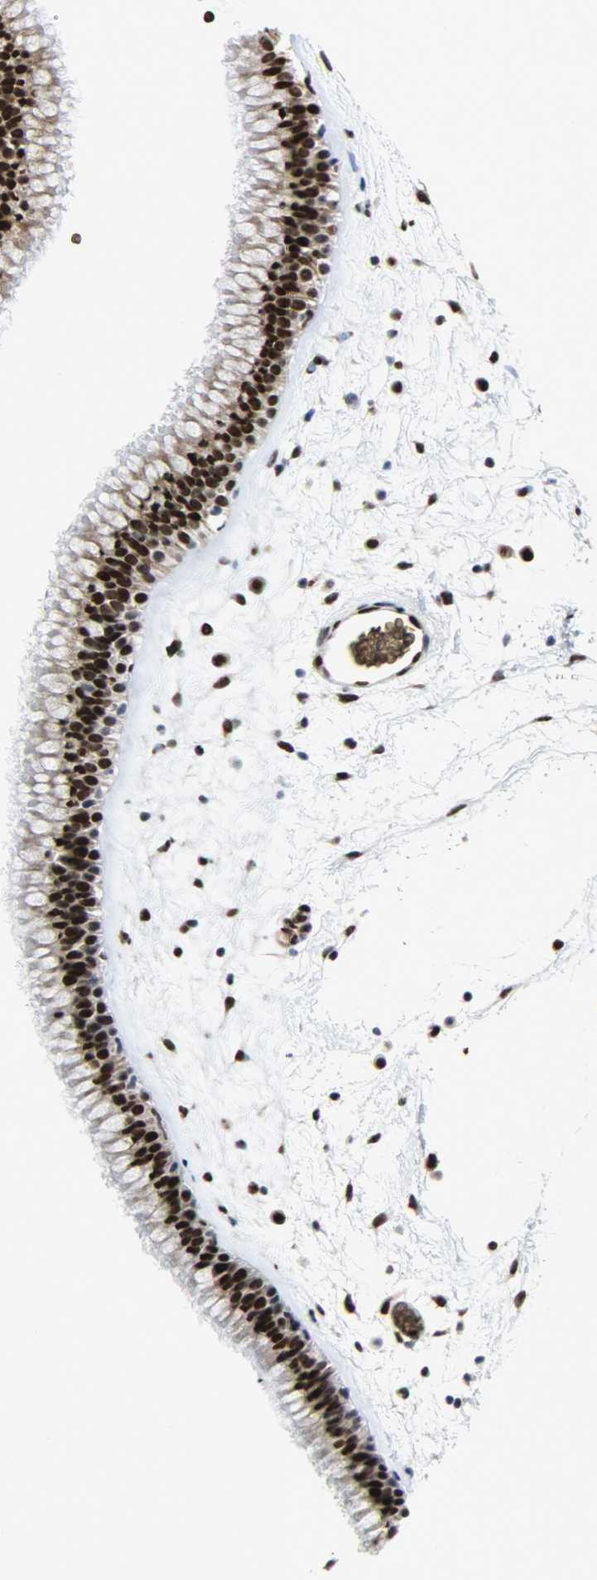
{"staining": {"intensity": "strong", "quantity": ">75%", "location": "cytoplasmic/membranous,nuclear"}, "tissue": "nasopharynx", "cell_type": "Respiratory epithelial cells", "image_type": "normal", "snomed": [{"axis": "morphology", "description": "Normal tissue, NOS"}, {"axis": "morphology", "description": "Inflammation, NOS"}, {"axis": "topography", "description": "Nasopharynx"}], "caption": "DAB (3,3'-diaminobenzidine) immunohistochemical staining of unremarkable human nasopharynx displays strong cytoplasmic/membranous,nuclear protein staining in approximately >75% of respiratory epithelial cells.", "gene": "SNAI1", "patient": {"sex": "male", "age": 48}}